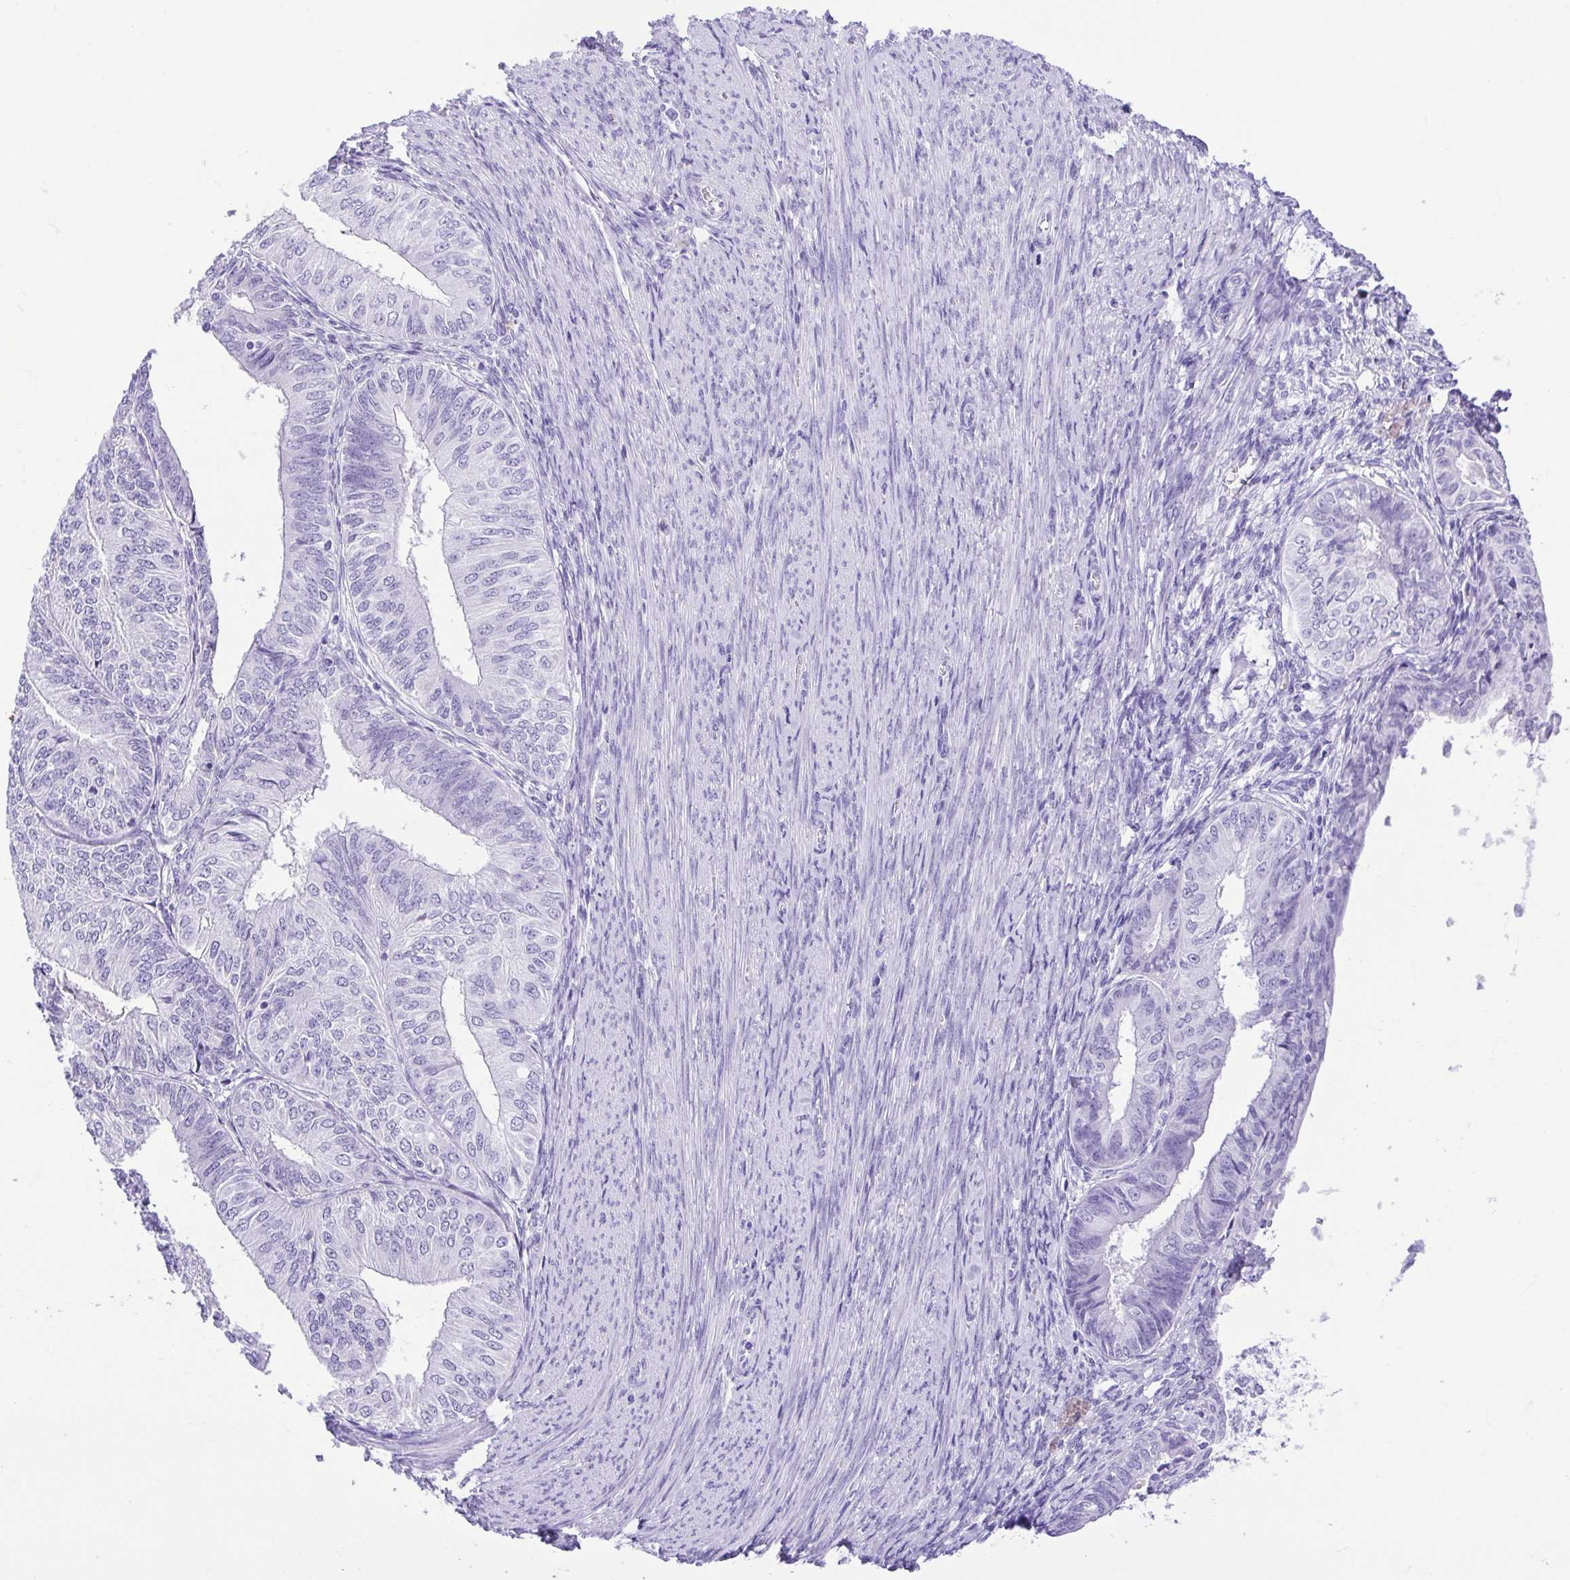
{"staining": {"intensity": "negative", "quantity": "none", "location": "none"}, "tissue": "endometrial cancer", "cell_type": "Tumor cells", "image_type": "cancer", "snomed": [{"axis": "morphology", "description": "Adenocarcinoma, NOS"}, {"axis": "topography", "description": "Endometrium"}], "caption": "A photomicrograph of human endometrial cancer is negative for staining in tumor cells.", "gene": "CDSN", "patient": {"sex": "female", "age": 58}}